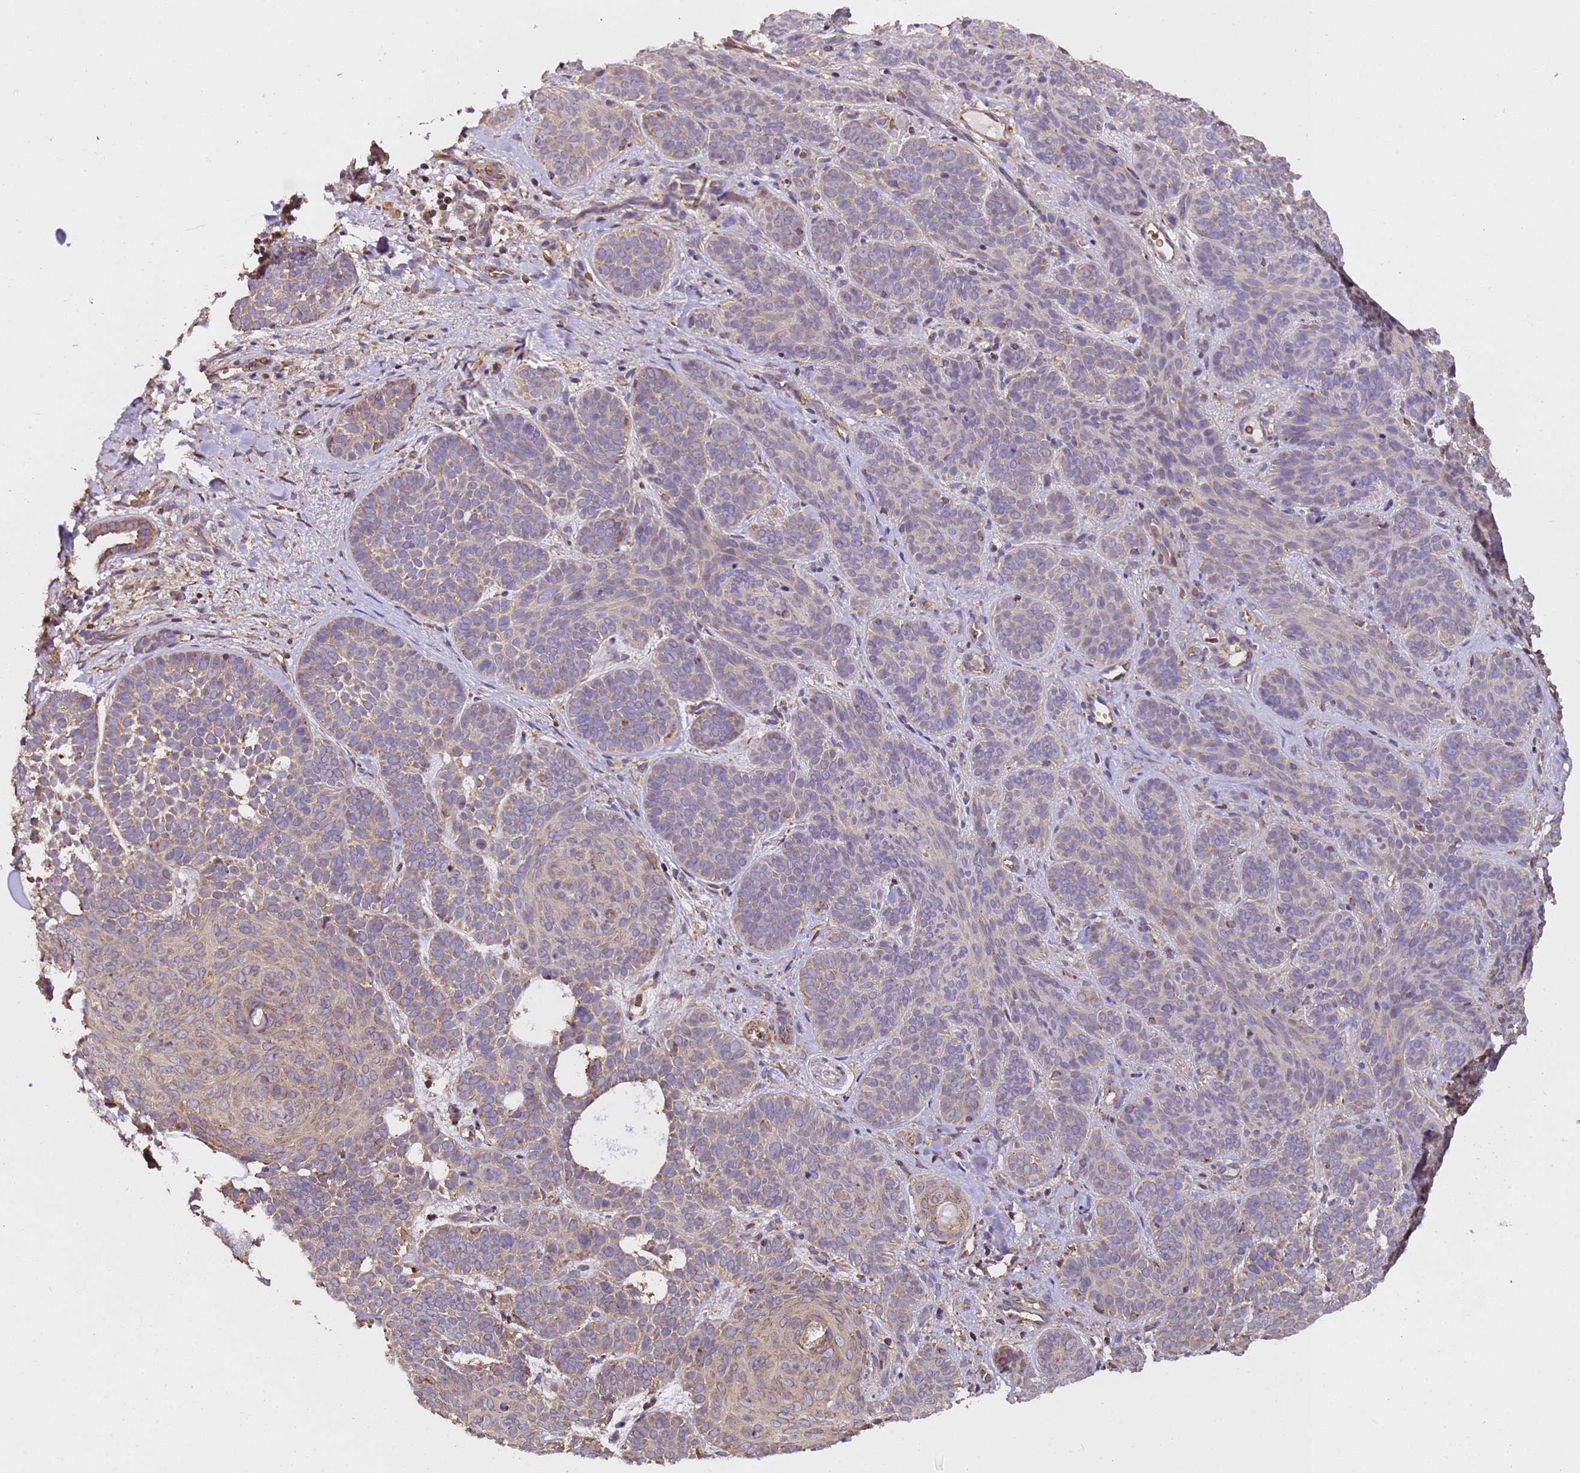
{"staining": {"intensity": "moderate", "quantity": "<25%", "location": "cytoplasmic/membranous"}, "tissue": "skin cancer", "cell_type": "Tumor cells", "image_type": "cancer", "snomed": [{"axis": "morphology", "description": "Basal cell carcinoma"}, {"axis": "topography", "description": "Skin"}], "caption": "Immunohistochemistry of human skin basal cell carcinoma shows low levels of moderate cytoplasmic/membranous staining in approximately <25% of tumor cells. Using DAB (brown) and hematoxylin (blue) stains, captured at high magnification using brightfield microscopy.", "gene": "LRRIQ1", "patient": {"sex": "male", "age": 85}}